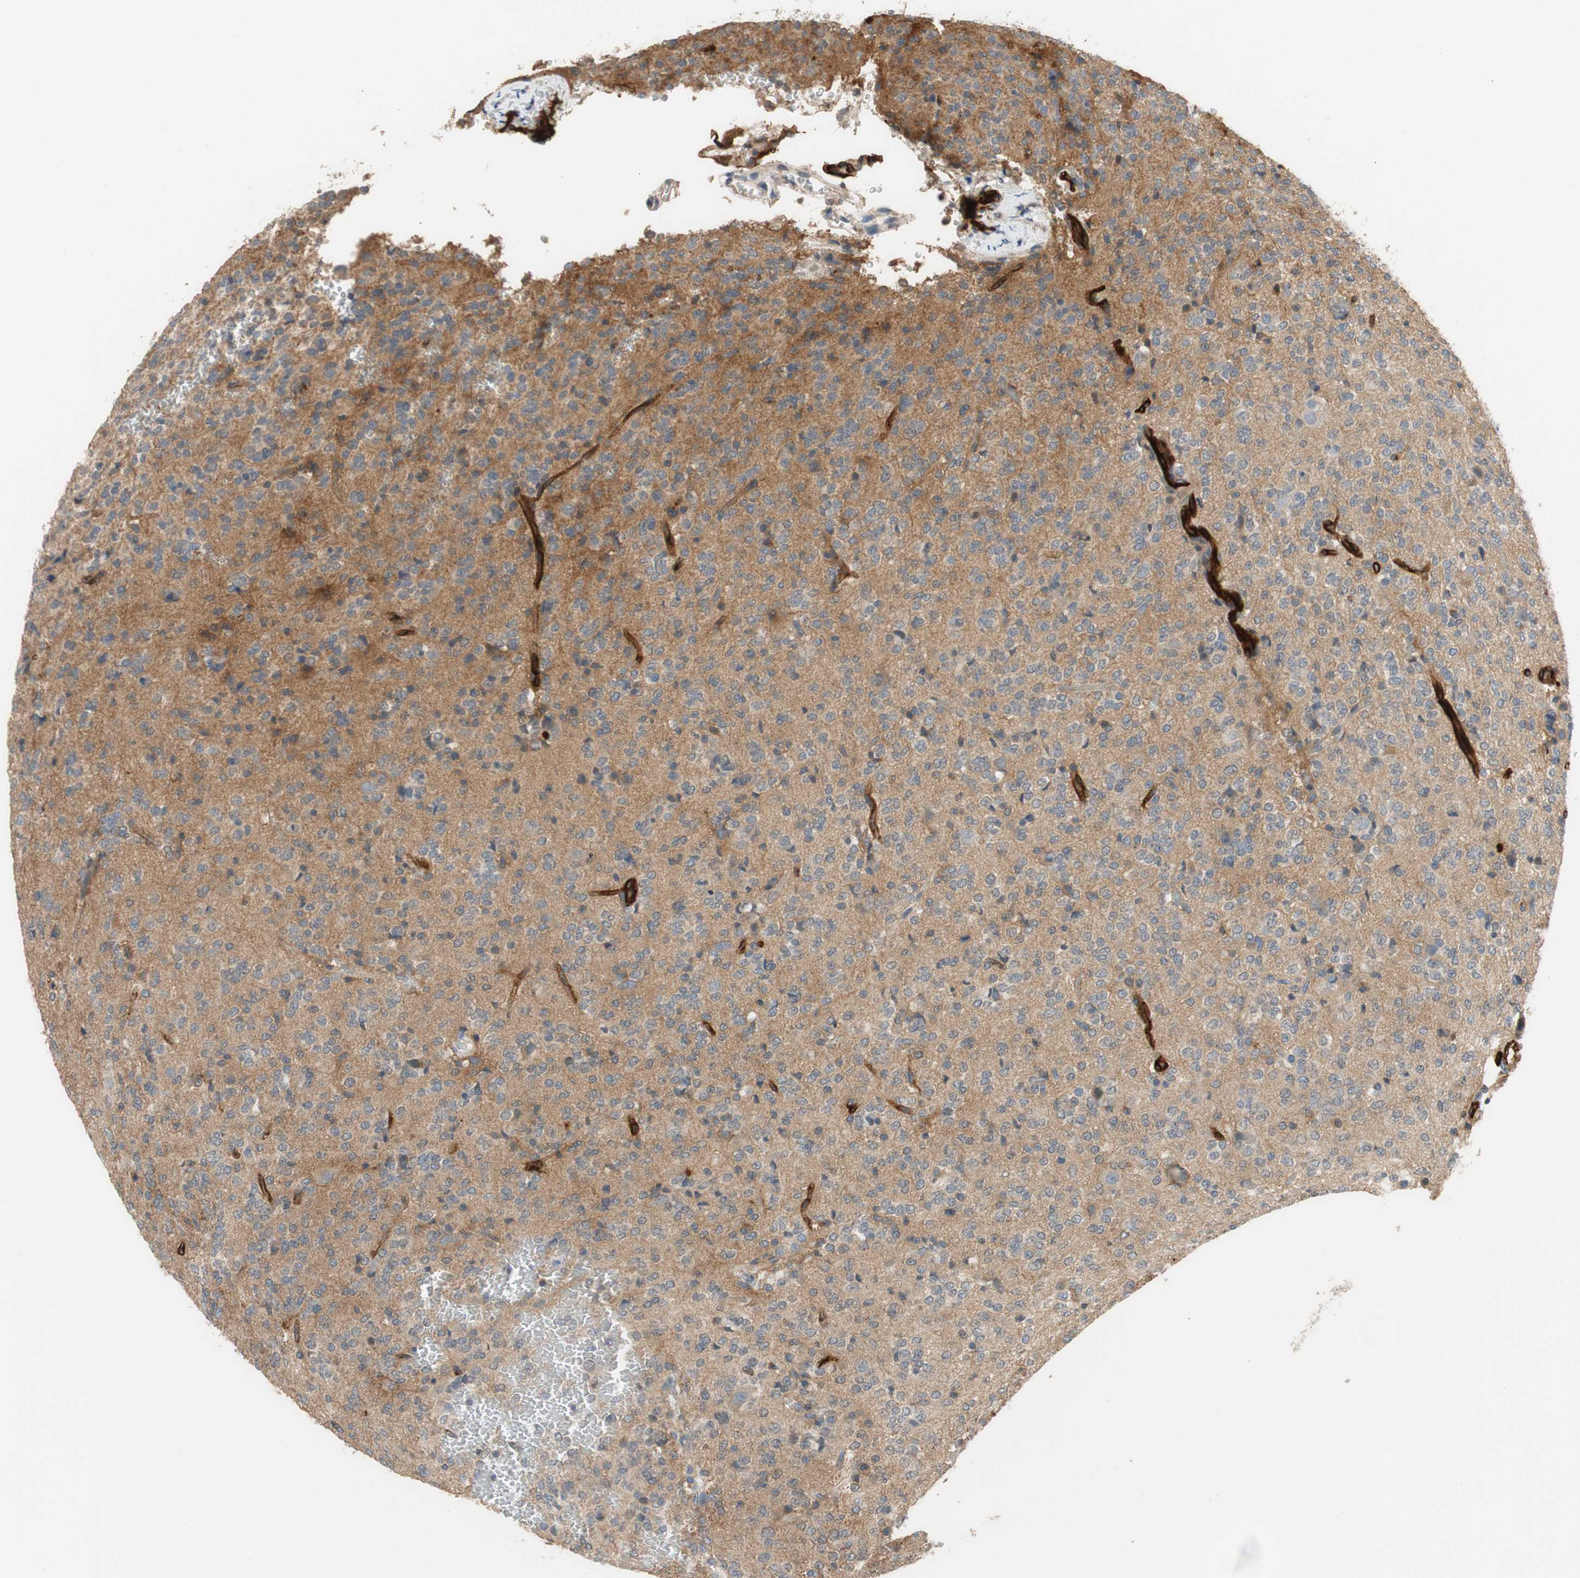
{"staining": {"intensity": "weak", "quantity": "<25%", "location": "cytoplasmic/membranous"}, "tissue": "glioma", "cell_type": "Tumor cells", "image_type": "cancer", "snomed": [{"axis": "morphology", "description": "Glioma, malignant, Low grade"}, {"axis": "topography", "description": "Brain"}], "caption": "Immunohistochemistry photomicrograph of malignant glioma (low-grade) stained for a protein (brown), which exhibits no expression in tumor cells.", "gene": "ALPL", "patient": {"sex": "male", "age": 38}}